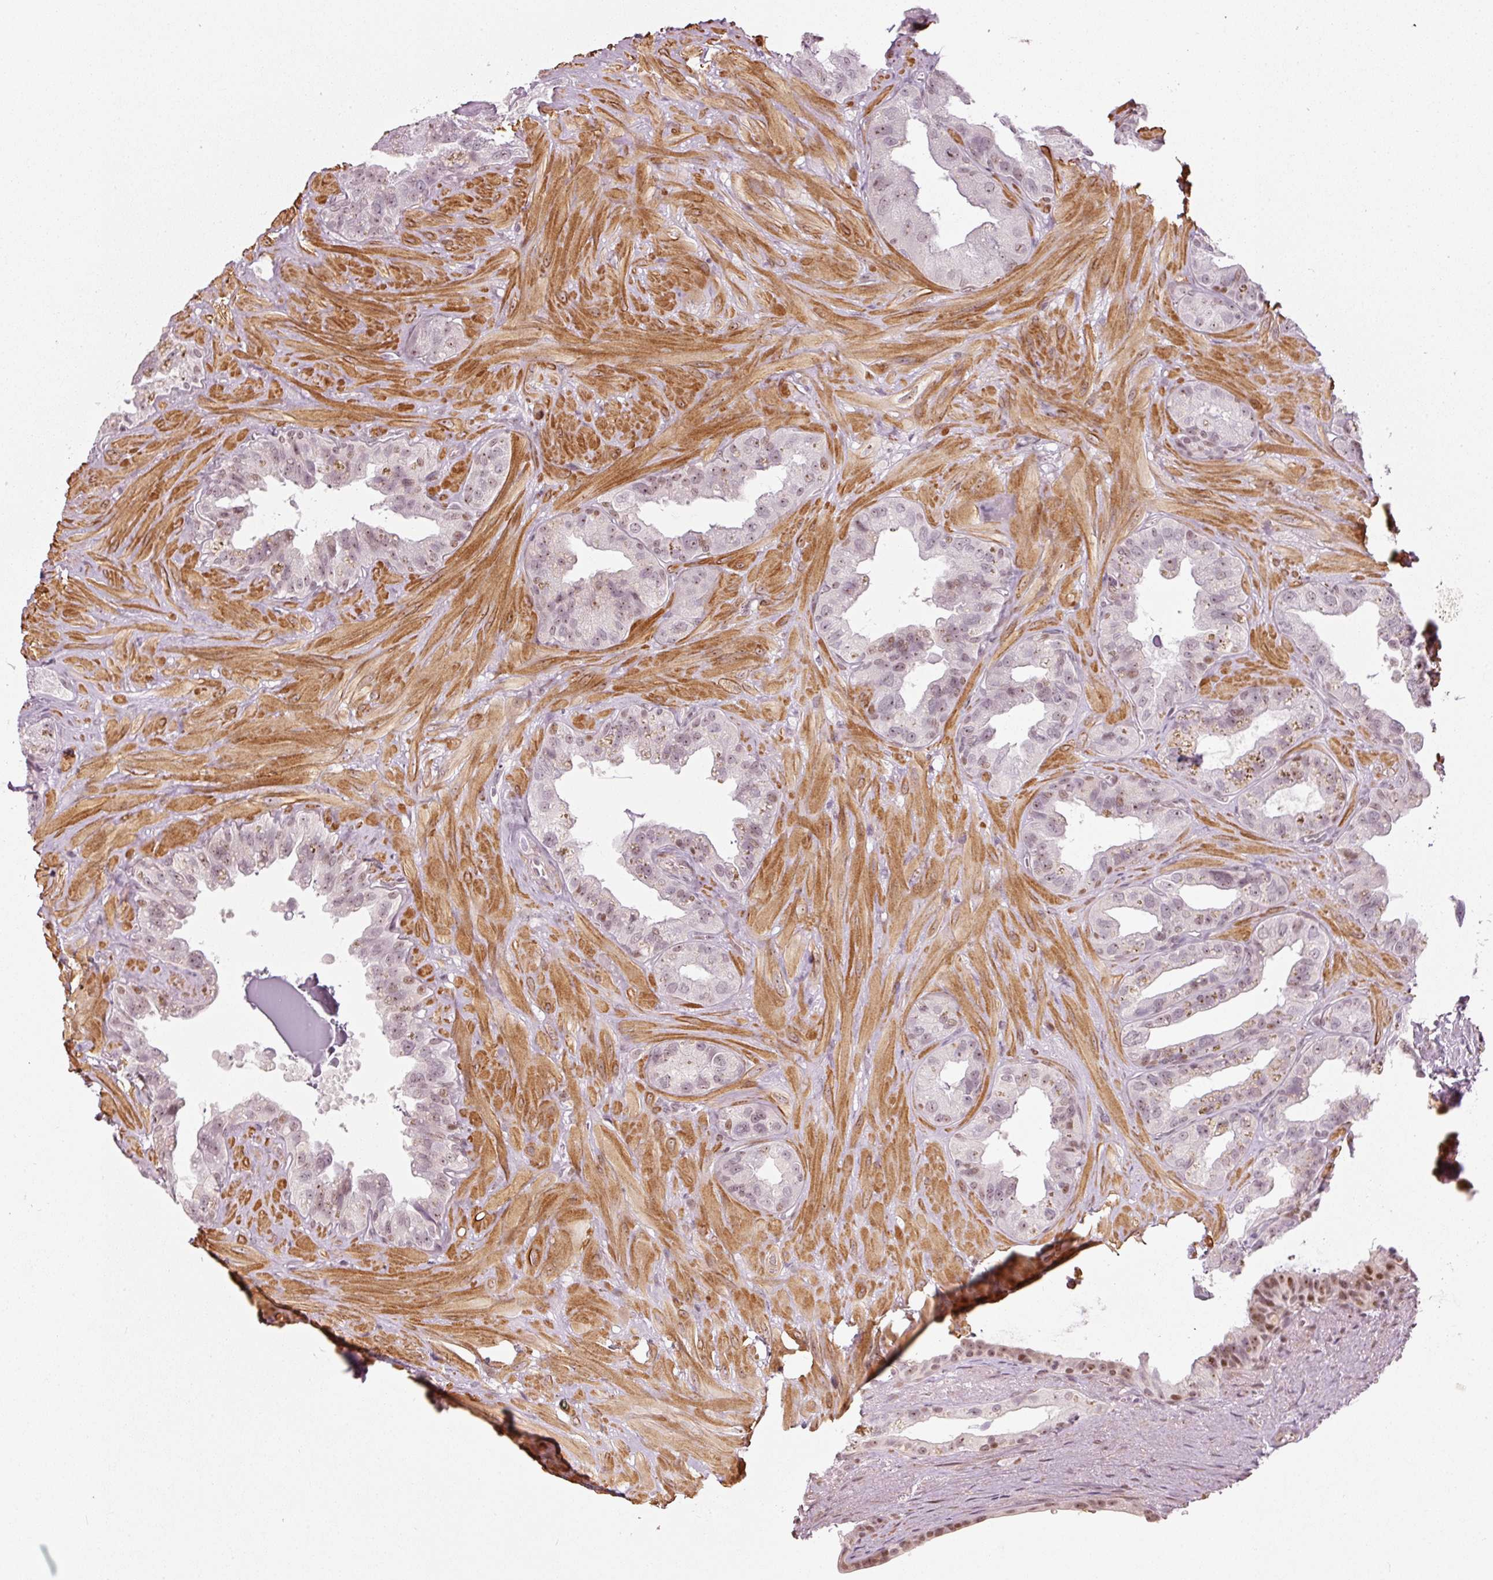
{"staining": {"intensity": "weak", "quantity": "25%-75%", "location": "nuclear"}, "tissue": "seminal vesicle", "cell_type": "Glandular cells", "image_type": "normal", "snomed": [{"axis": "morphology", "description": "Normal tissue, NOS"}, {"axis": "topography", "description": "Seminal veicle"}, {"axis": "topography", "description": "Peripheral nerve tissue"}], "caption": "Approximately 25%-75% of glandular cells in normal seminal vesicle demonstrate weak nuclear protein staining as visualized by brown immunohistochemical staining.", "gene": "MXRA8", "patient": {"sex": "male", "age": 76}}